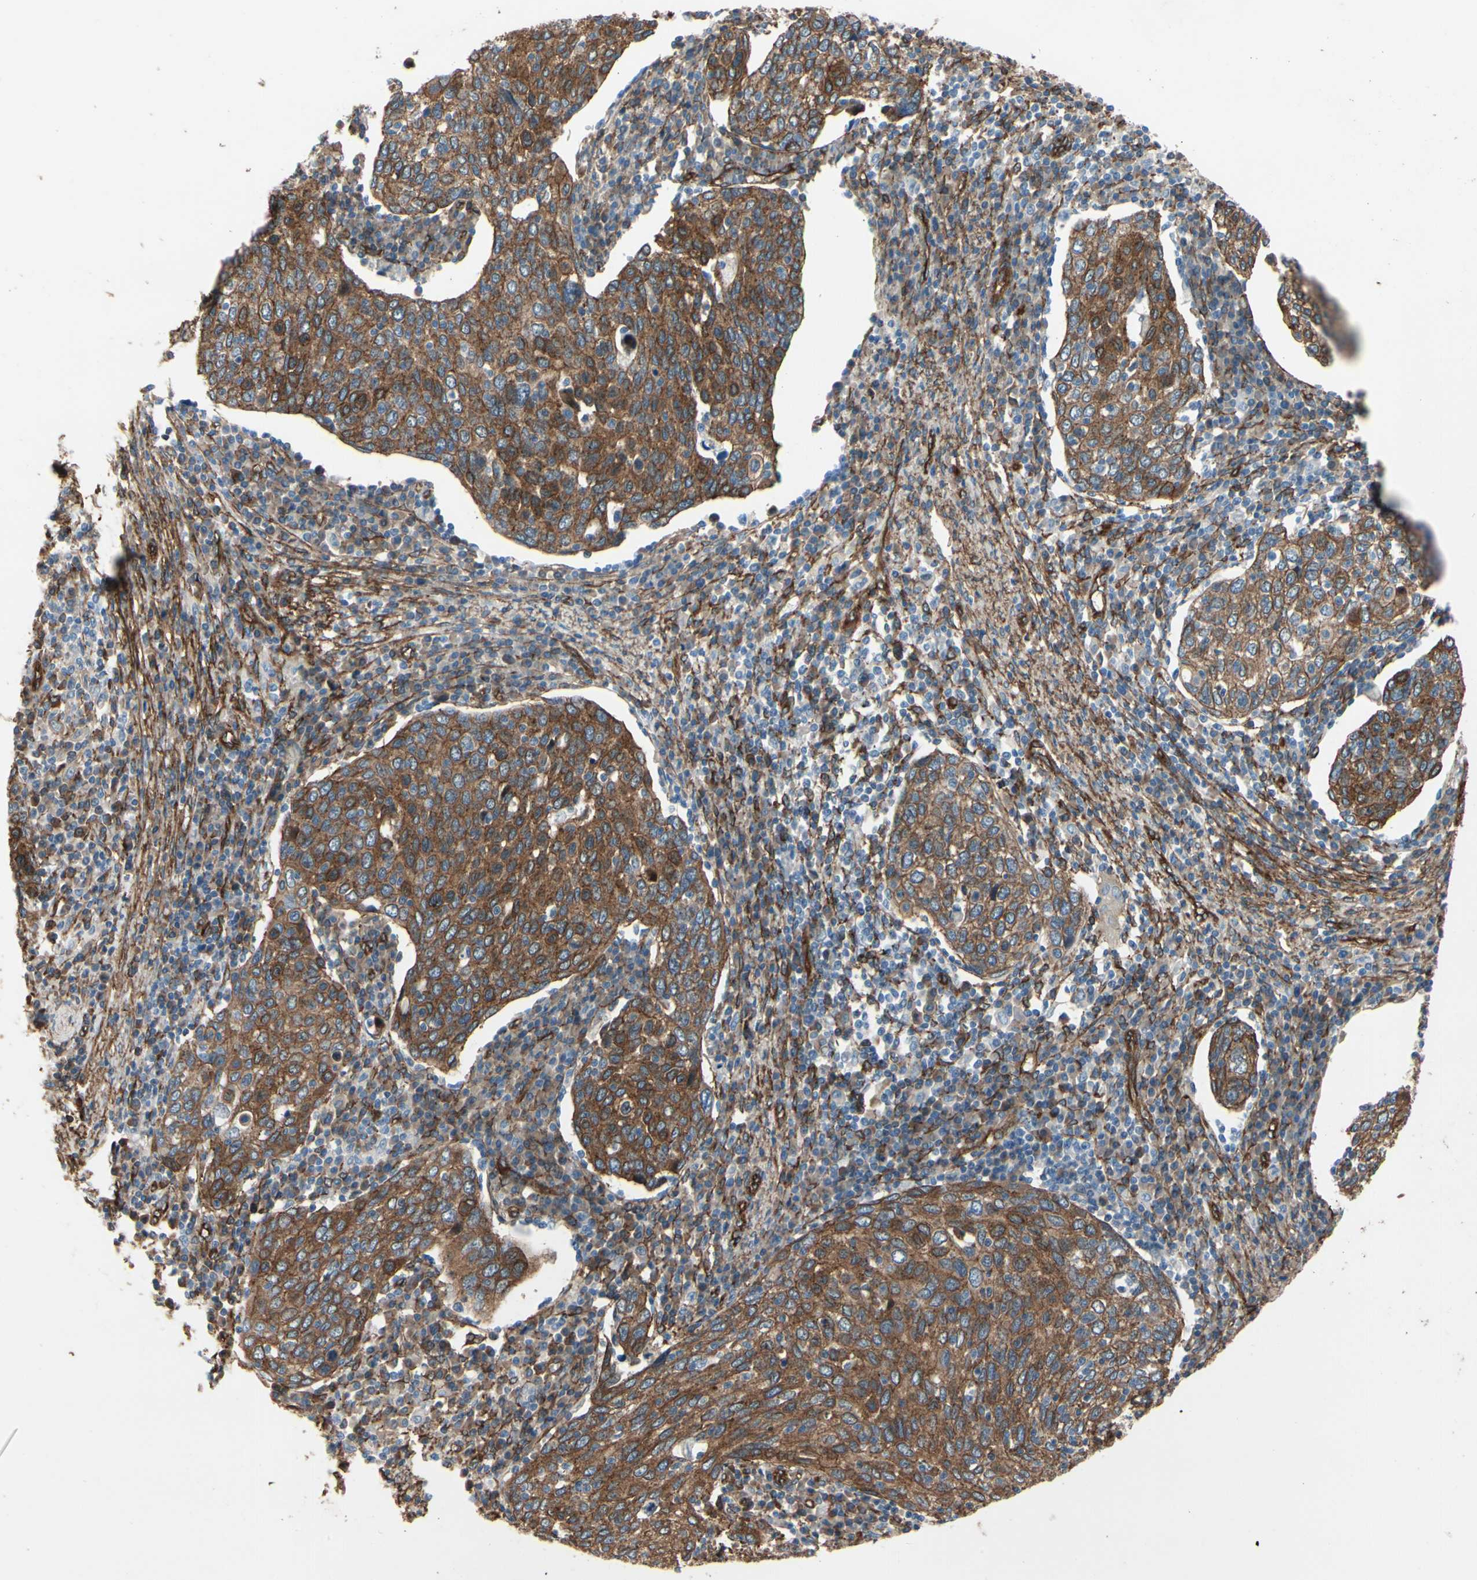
{"staining": {"intensity": "moderate", "quantity": ">75%", "location": "cytoplasmic/membranous"}, "tissue": "cervical cancer", "cell_type": "Tumor cells", "image_type": "cancer", "snomed": [{"axis": "morphology", "description": "Squamous cell carcinoma, NOS"}, {"axis": "topography", "description": "Cervix"}], "caption": "Moderate cytoplasmic/membranous expression is seen in approximately >75% of tumor cells in cervical cancer (squamous cell carcinoma).", "gene": "CTTNBP2", "patient": {"sex": "female", "age": 40}}